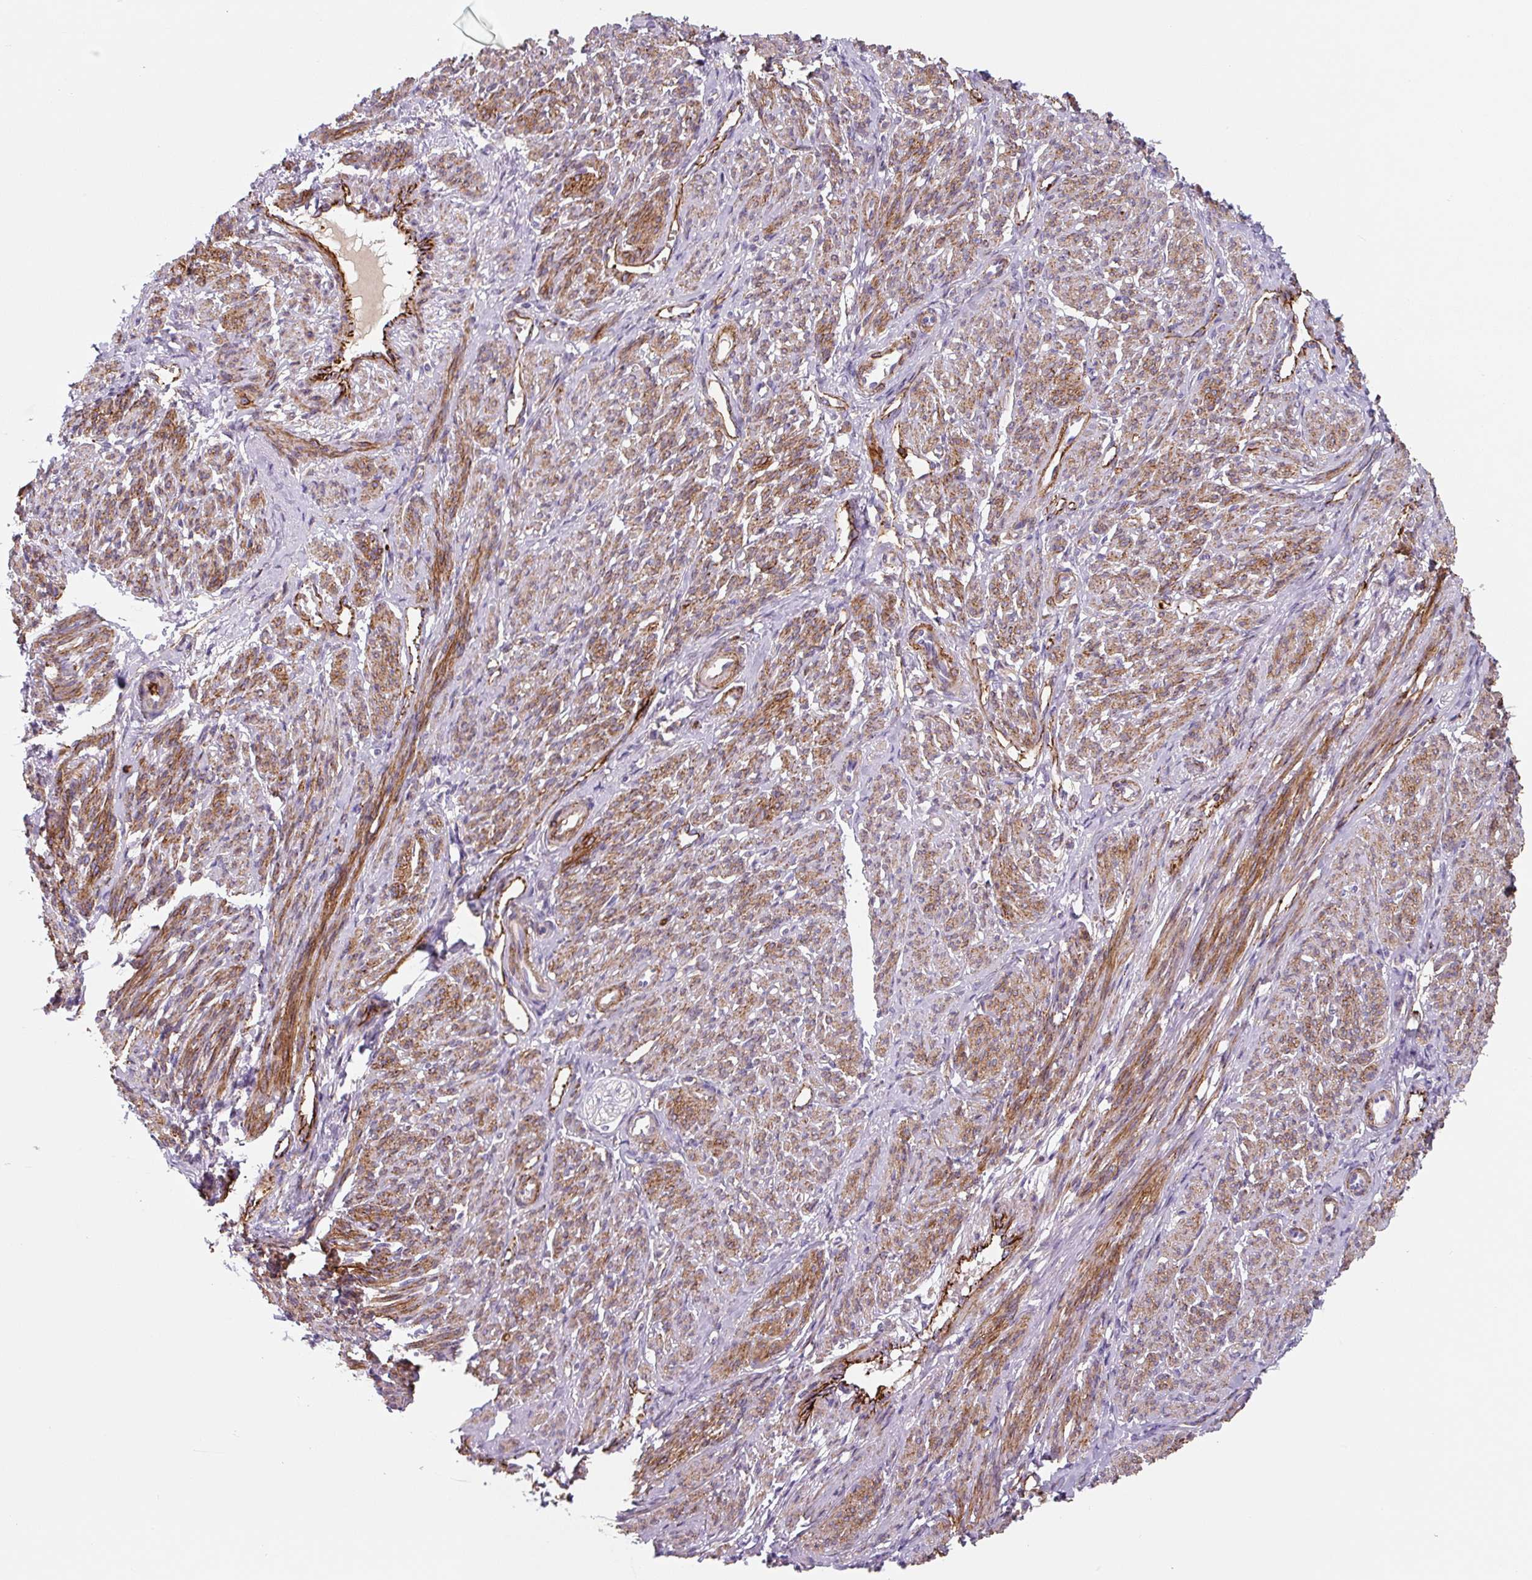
{"staining": {"intensity": "strong", "quantity": ">75%", "location": "cytoplasmic/membranous"}, "tissue": "smooth muscle", "cell_type": "Smooth muscle cells", "image_type": "normal", "snomed": [{"axis": "morphology", "description": "Normal tissue, NOS"}, {"axis": "topography", "description": "Smooth muscle"}], "caption": "DAB (3,3'-diaminobenzidine) immunohistochemical staining of benign human smooth muscle reveals strong cytoplasmic/membranous protein staining in about >75% of smooth muscle cells. (DAB IHC, brown staining for protein, blue staining for nuclei).", "gene": "DHFR2", "patient": {"sex": "female", "age": 65}}